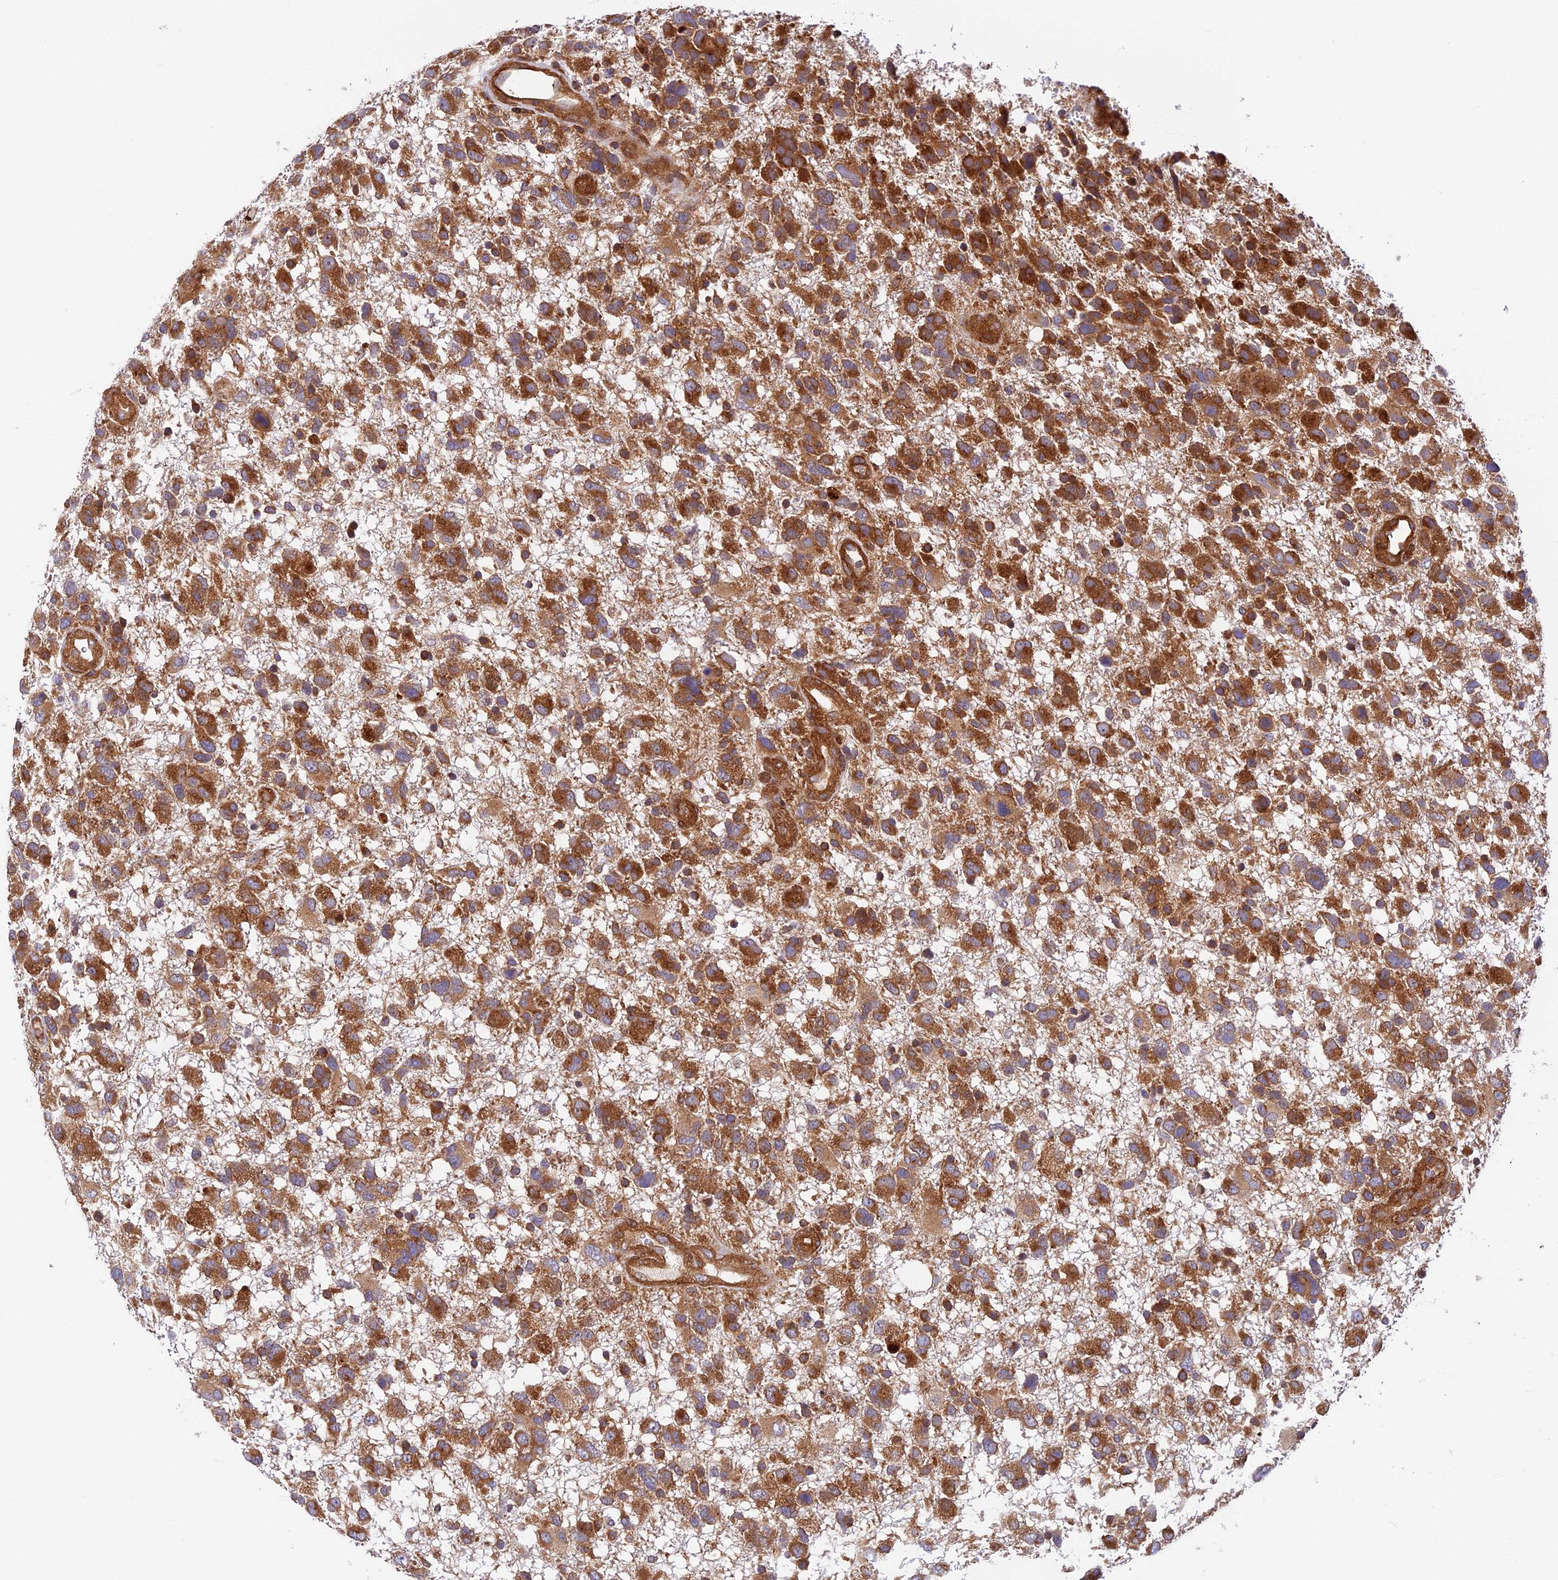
{"staining": {"intensity": "strong", "quantity": ">75%", "location": "cytoplasmic/membranous"}, "tissue": "glioma", "cell_type": "Tumor cells", "image_type": "cancer", "snomed": [{"axis": "morphology", "description": "Glioma, malignant, High grade"}, {"axis": "topography", "description": "Brain"}], "caption": "Tumor cells demonstrate high levels of strong cytoplasmic/membranous positivity in approximately >75% of cells in high-grade glioma (malignant).", "gene": "EVI5L", "patient": {"sex": "male", "age": 61}}